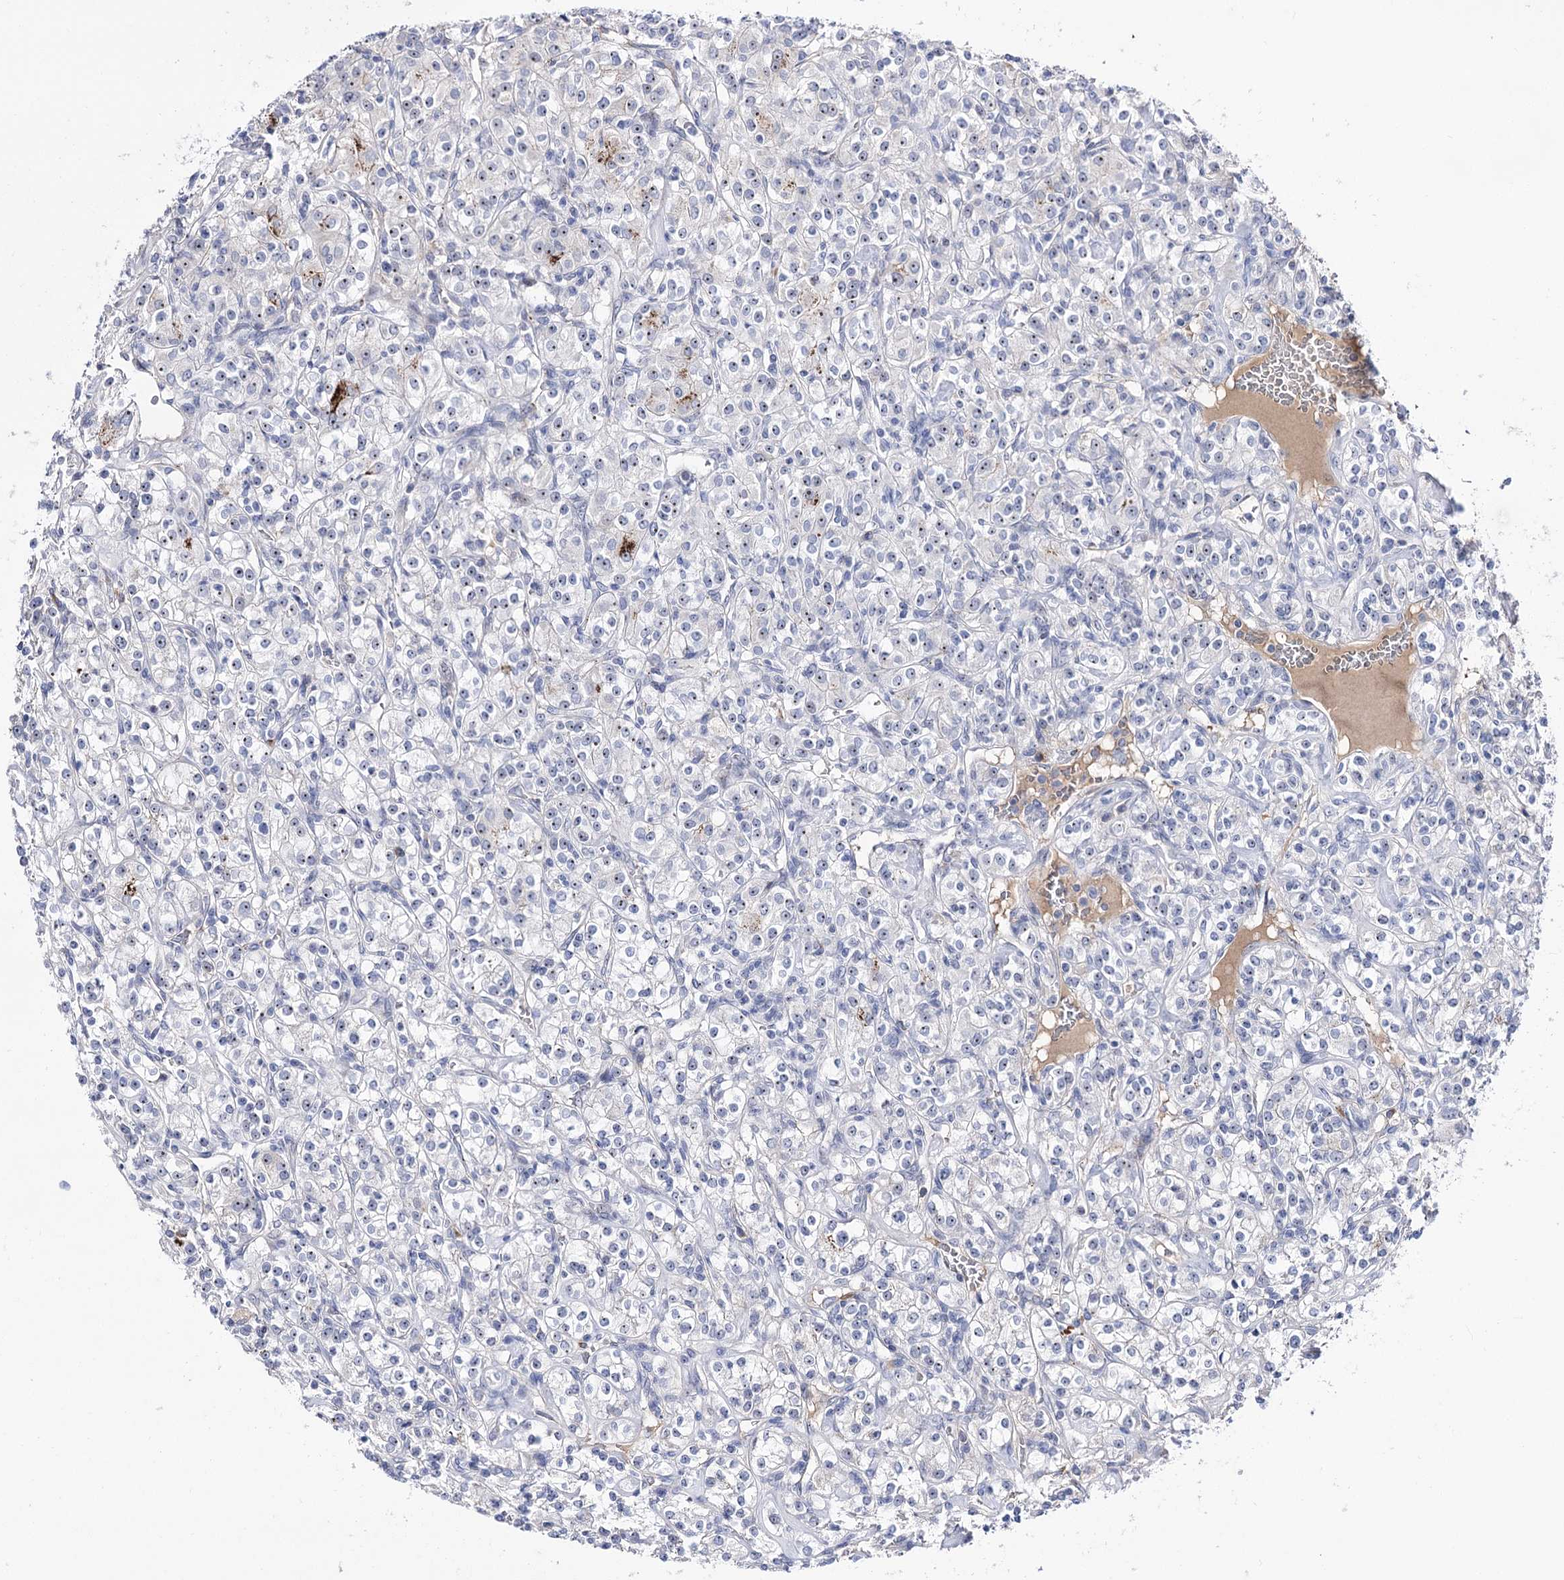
{"staining": {"intensity": "moderate", "quantity": "25%-75%", "location": "nuclear"}, "tissue": "renal cancer", "cell_type": "Tumor cells", "image_type": "cancer", "snomed": [{"axis": "morphology", "description": "Adenocarcinoma, NOS"}, {"axis": "topography", "description": "Kidney"}], "caption": "Protein staining displays moderate nuclear staining in approximately 25%-75% of tumor cells in renal cancer.", "gene": "PCGF5", "patient": {"sex": "male", "age": 77}}